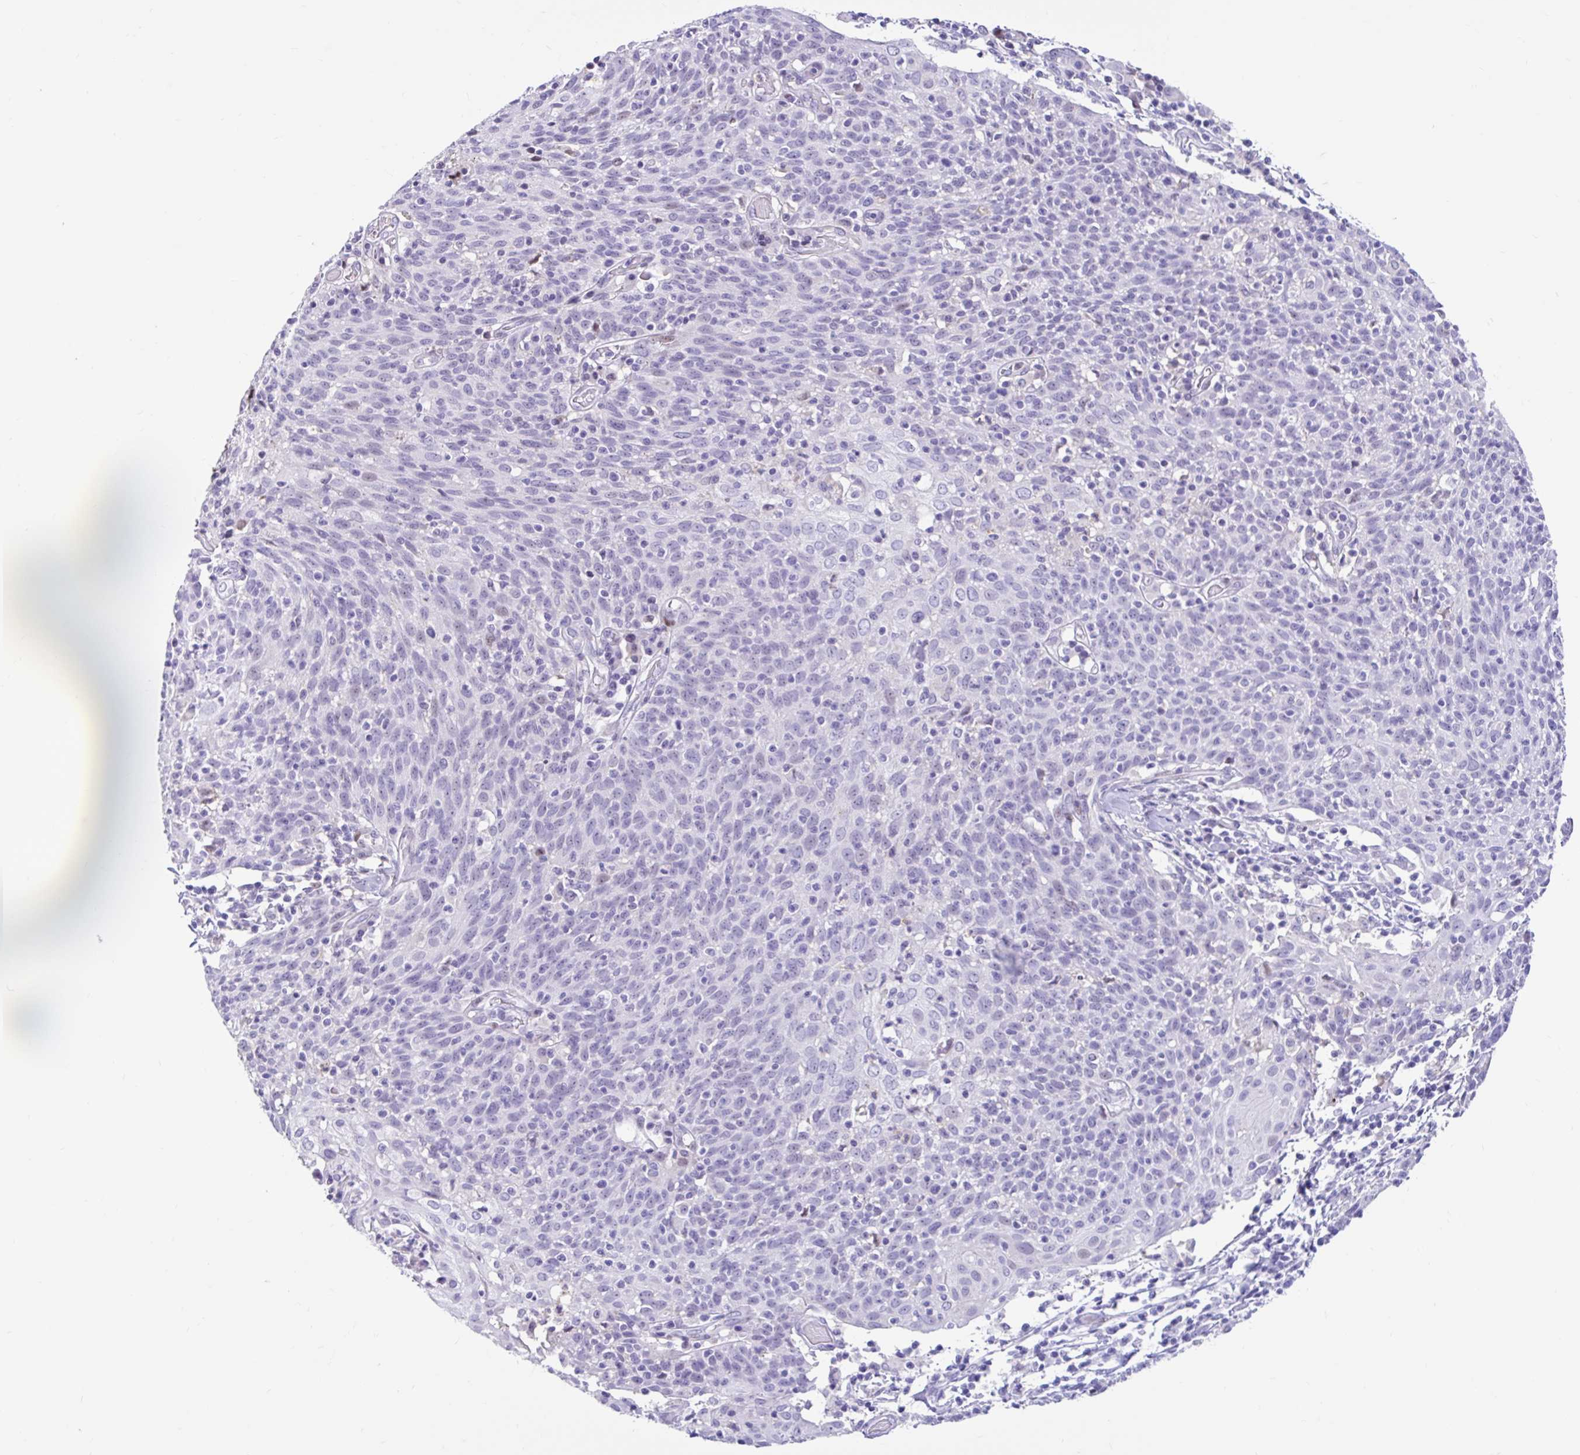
{"staining": {"intensity": "negative", "quantity": "none", "location": "none"}, "tissue": "cervical cancer", "cell_type": "Tumor cells", "image_type": "cancer", "snomed": [{"axis": "morphology", "description": "Squamous cell carcinoma, NOS"}, {"axis": "topography", "description": "Cervix"}], "caption": "Immunohistochemistry photomicrograph of human cervical squamous cell carcinoma stained for a protein (brown), which reveals no staining in tumor cells.", "gene": "NHLH2", "patient": {"sex": "female", "age": 52}}